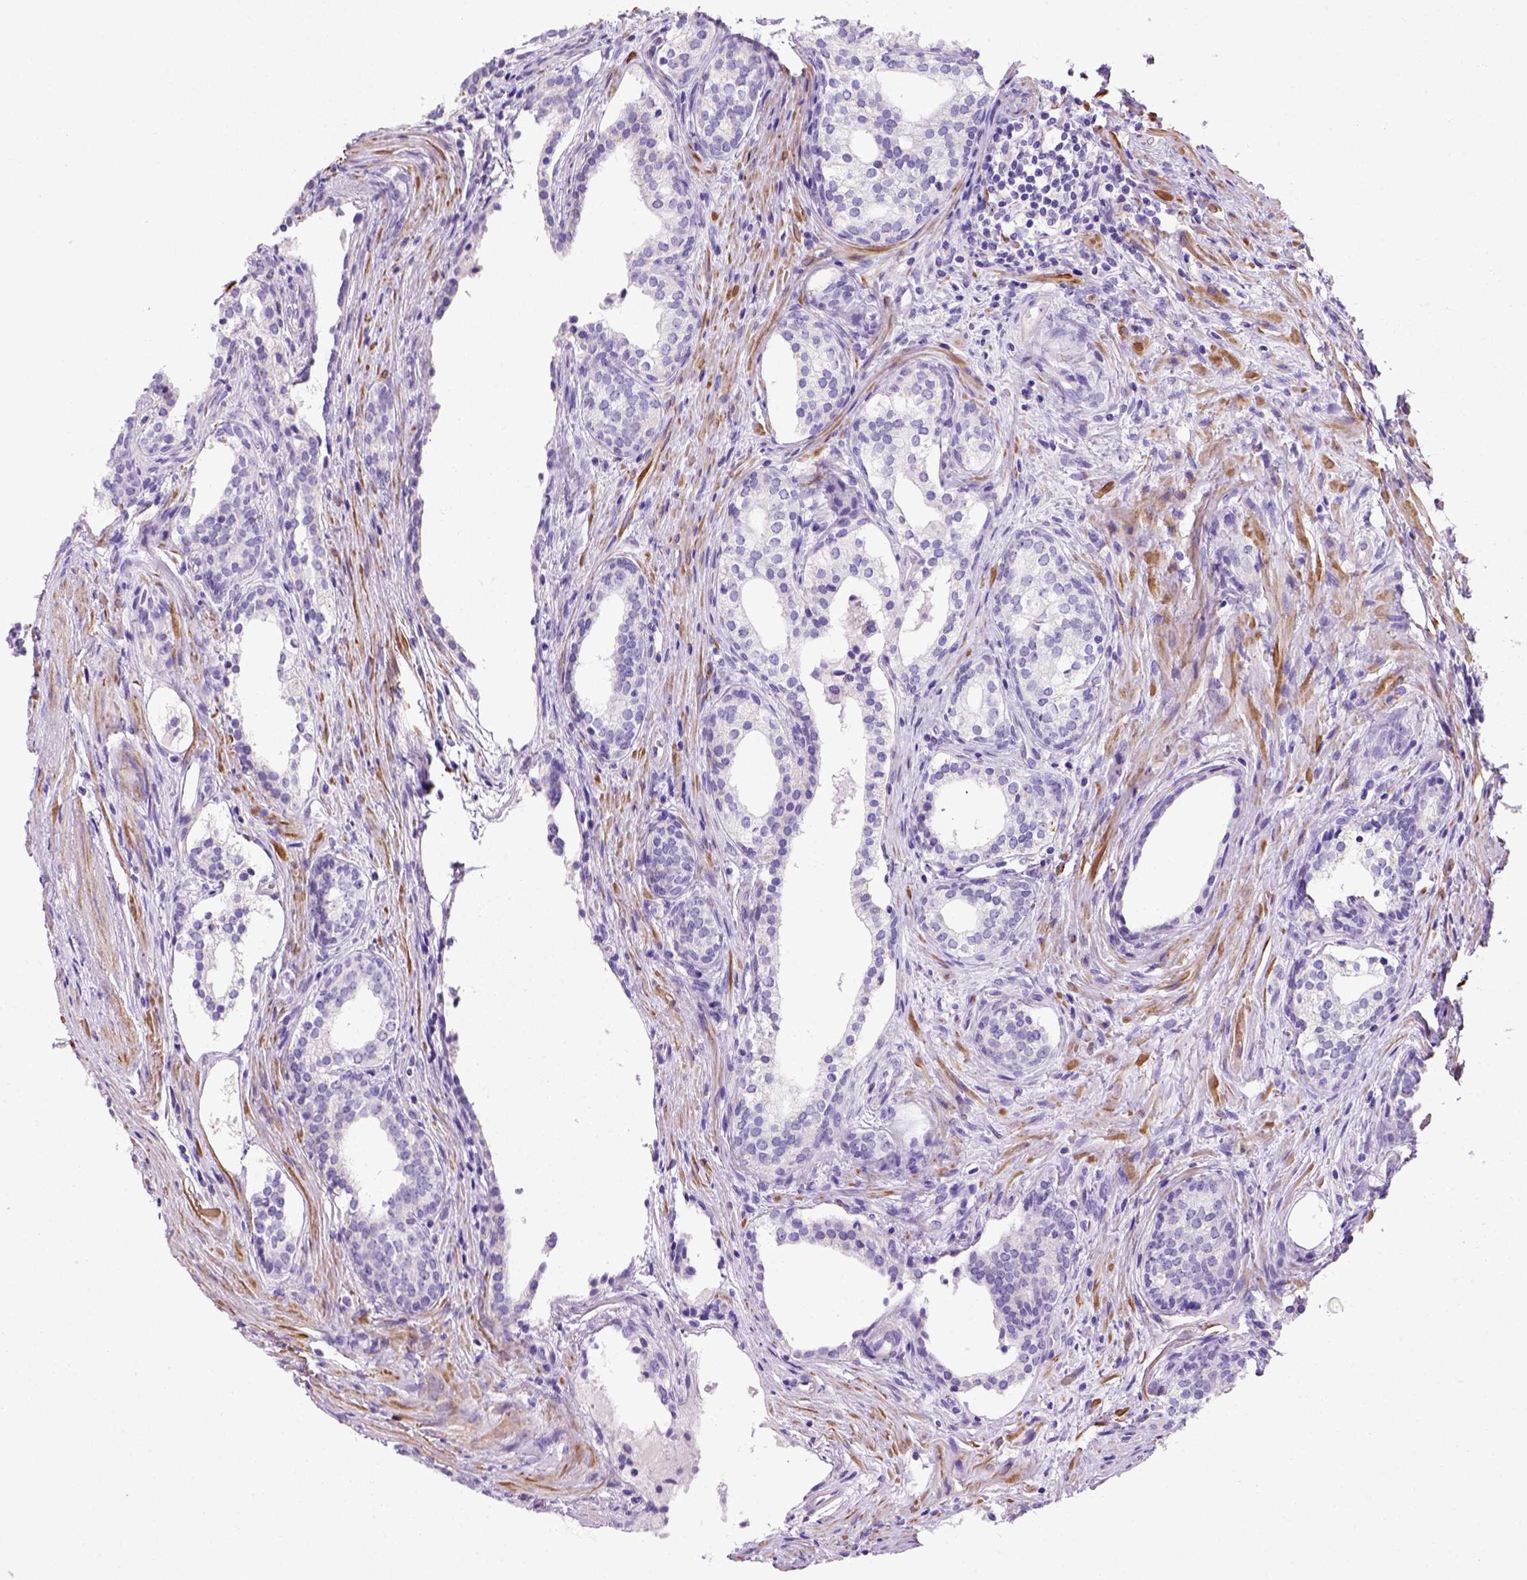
{"staining": {"intensity": "negative", "quantity": "none", "location": "none"}, "tissue": "prostate cancer", "cell_type": "Tumor cells", "image_type": "cancer", "snomed": [{"axis": "morphology", "description": "Adenocarcinoma, NOS"}, {"axis": "morphology", "description": "Adenocarcinoma, High grade"}, {"axis": "topography", "description": "Prostate"}], "caption": "Human prostate adenocarcinoma stained for a protein using immunohistochemistry (IHC) displays no staining in tumor cells.", "gene": "ARHGEF33", "patient": {"sex": "male", "age": 61}}